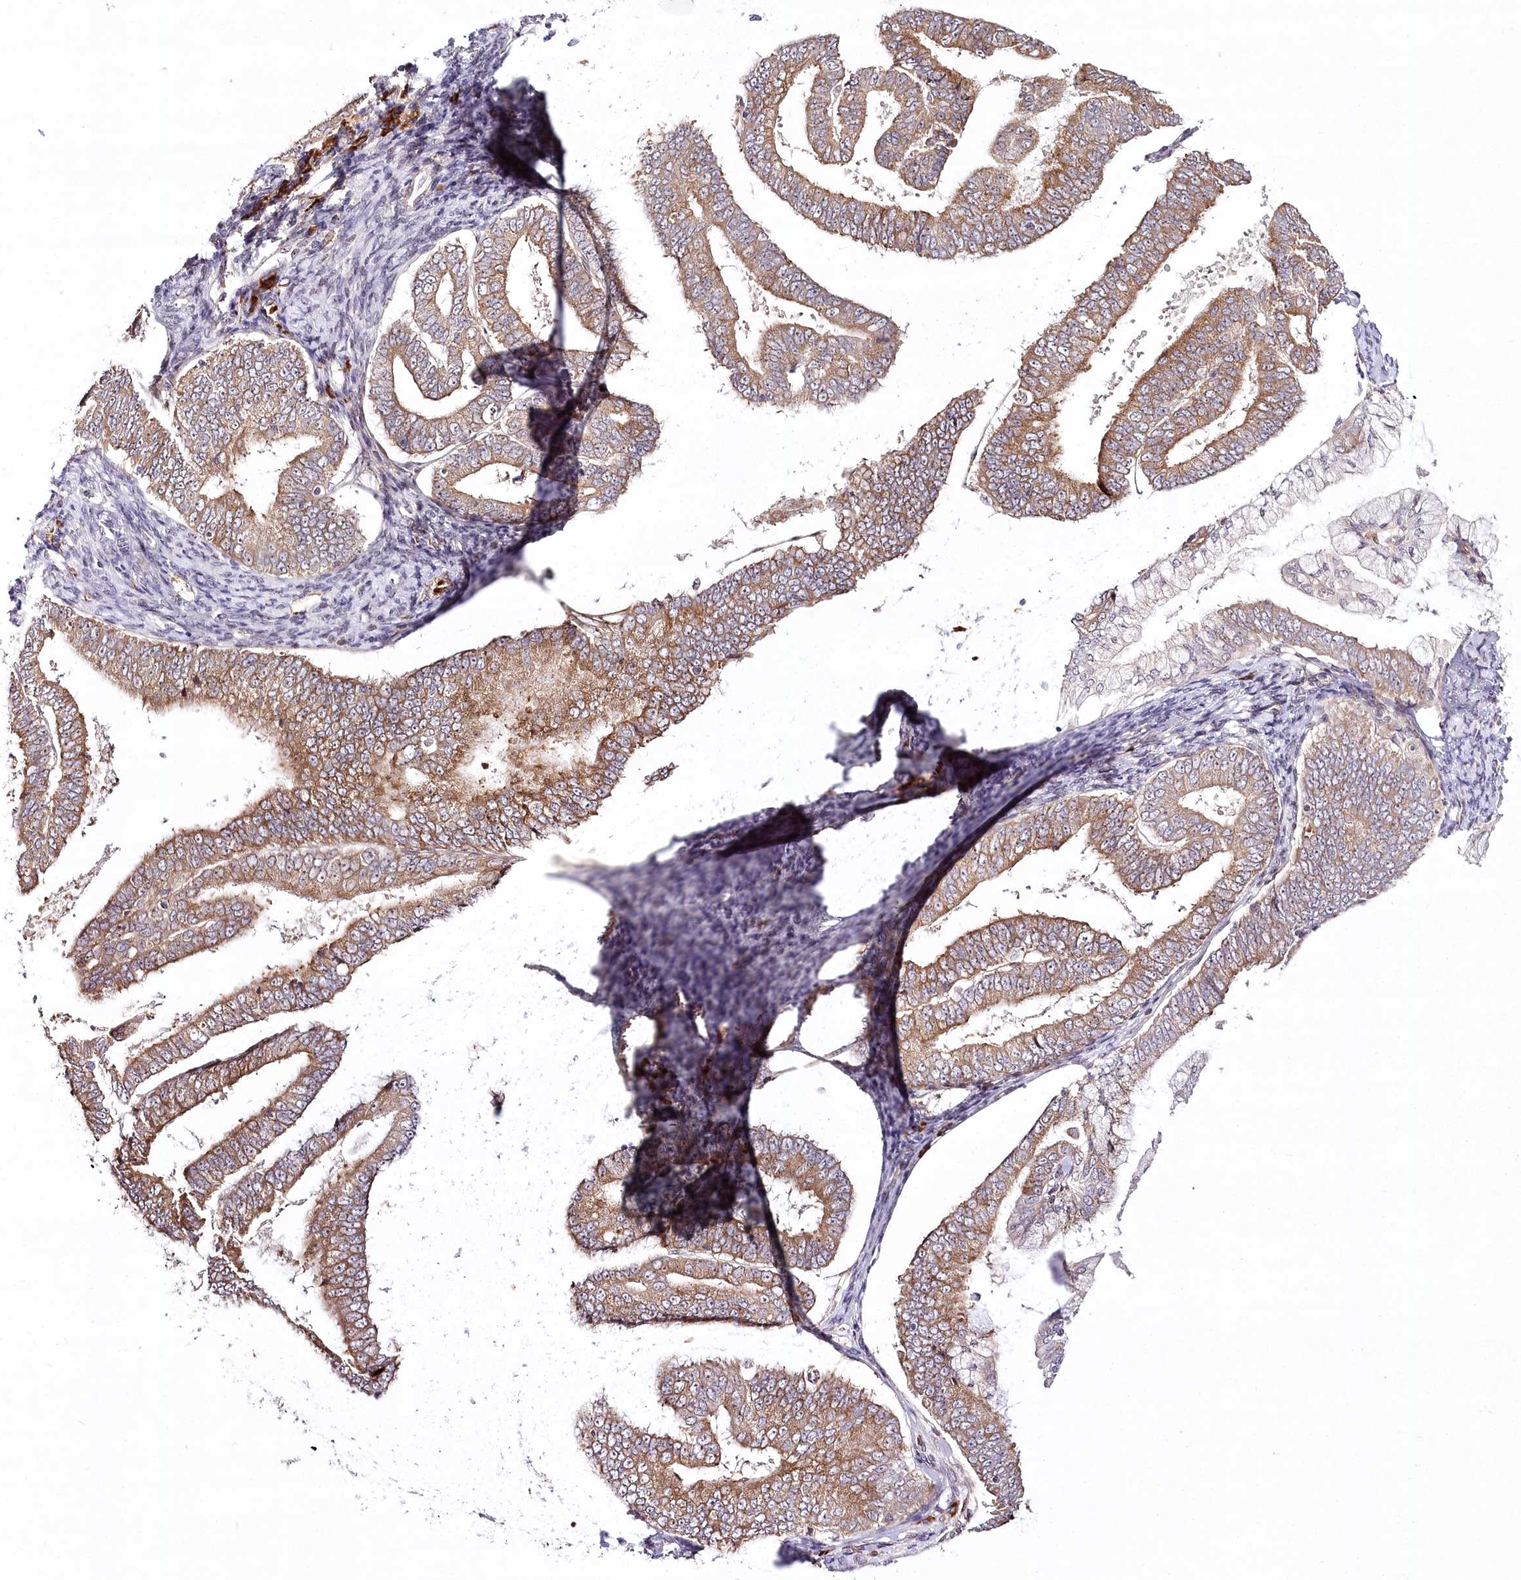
{"staining": {"intensity": "moderate", "quantity": ">75%", "location": "cytoplasmic/membranous"}, "tissue": "endometrial cancer", "cell_type": "Tumor cells", "image_type": "cancer", "snomed": [{"axis": "morphology", "description": "Adenocarcinoma, NOS"}, {"axis": "topography", "description": "Endometrium"}], "caption": "Immunohistochemical staining of human endometrial cancer (adenocarcinoma) reveals moderate cytoplasmic/membranous protein positivity in about >75% of tumor cells.", "gene": "WDR36", "patient": {"sex": "female", "age": 63}}